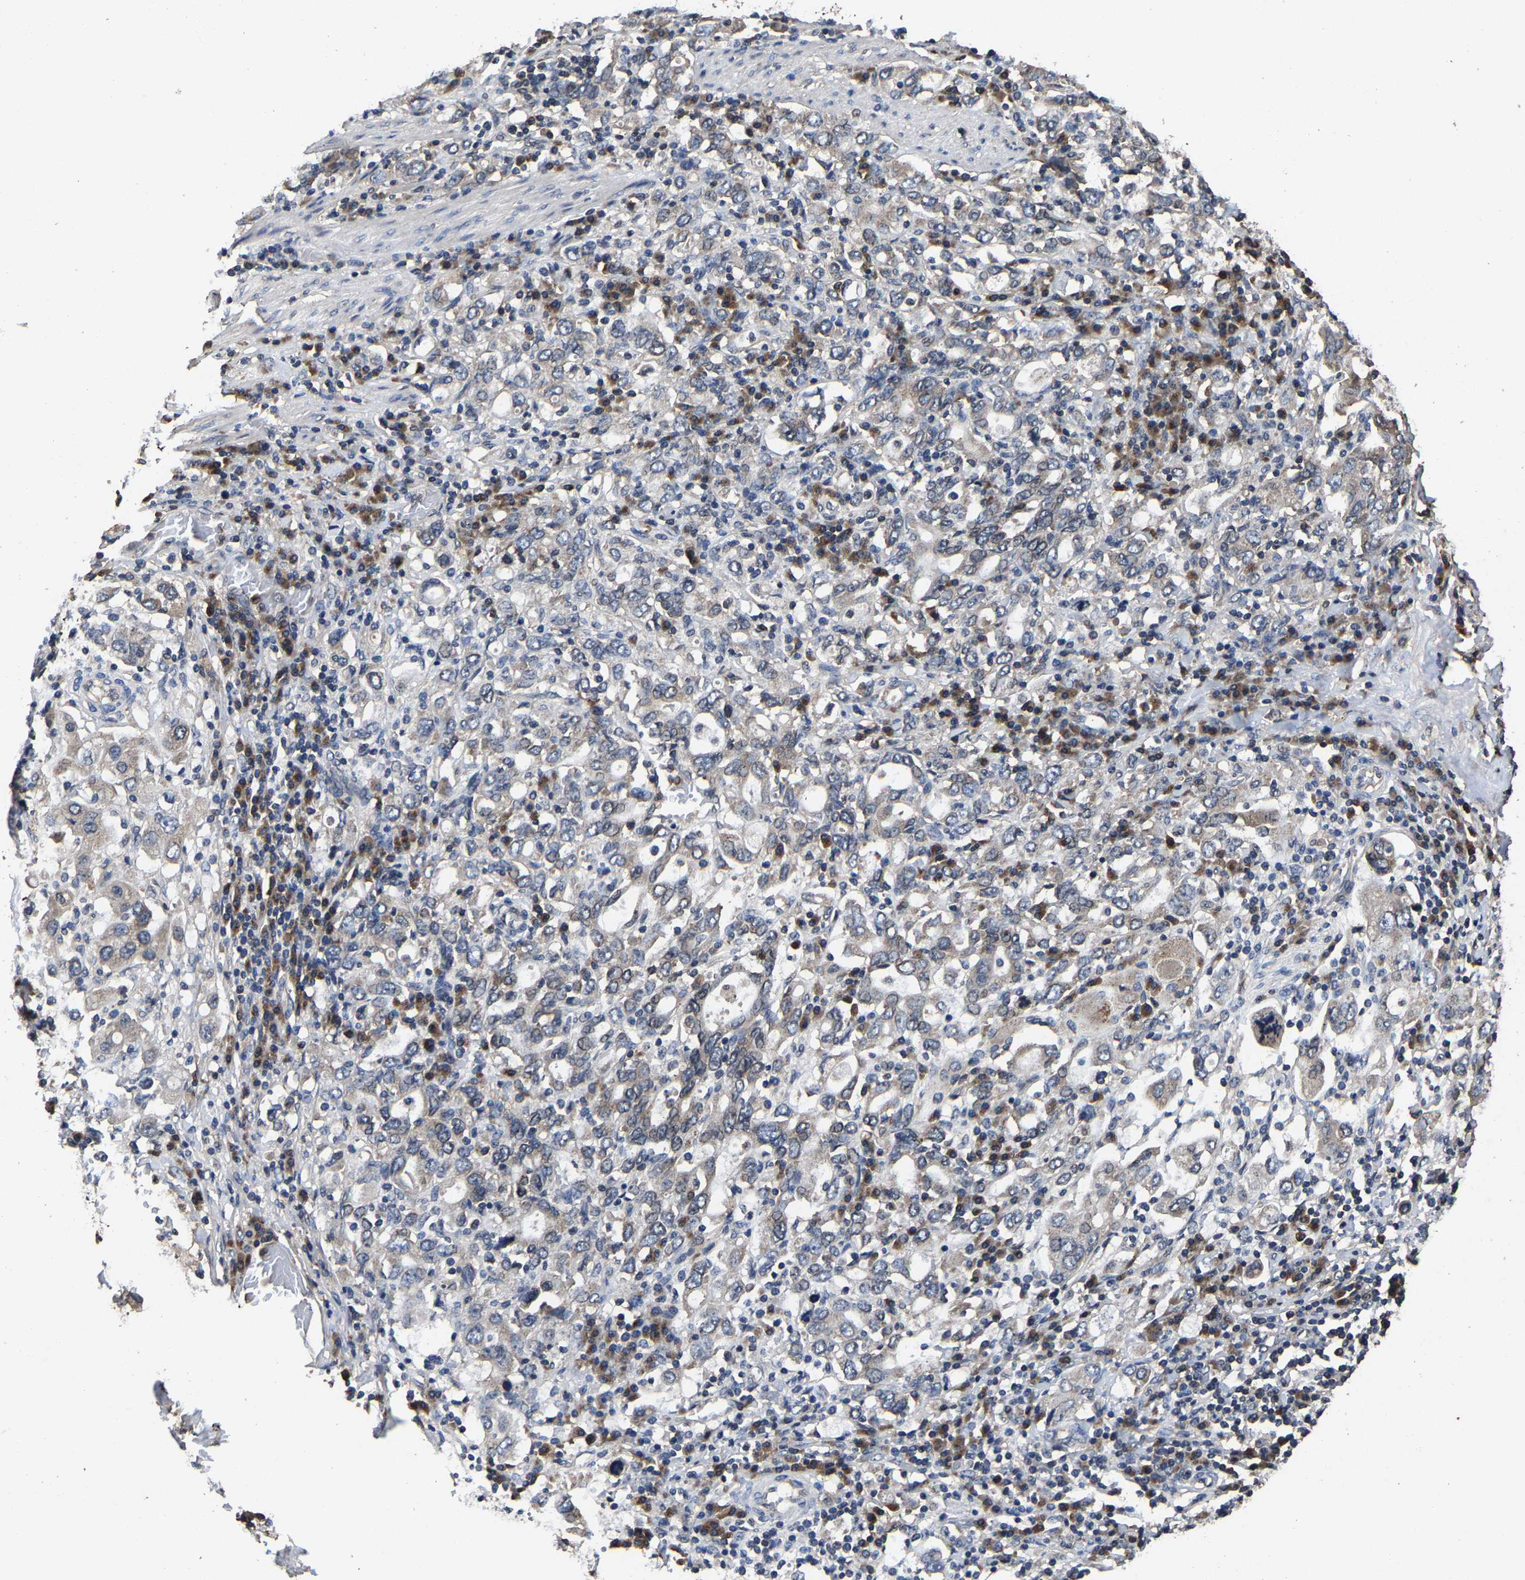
{"staining": {"intensity": "negative", "quantity": "none", "location": "none"}, "tissue": "stomach cancer", "cell_type": "Tumor cells", "image_type": "cancer", "snomed": [{"axis": "morphology", "description": "Adenocarcinoma, NOS"}, {"axis": "topography", "description": "Stomach, upper"}], "caption": "Immunohistochemical staining of stomach adenocarcinoma displays no significant staining in tumor cells.", "gene": "EBAG9", "patient": {"sex": "male", "age": 62}}